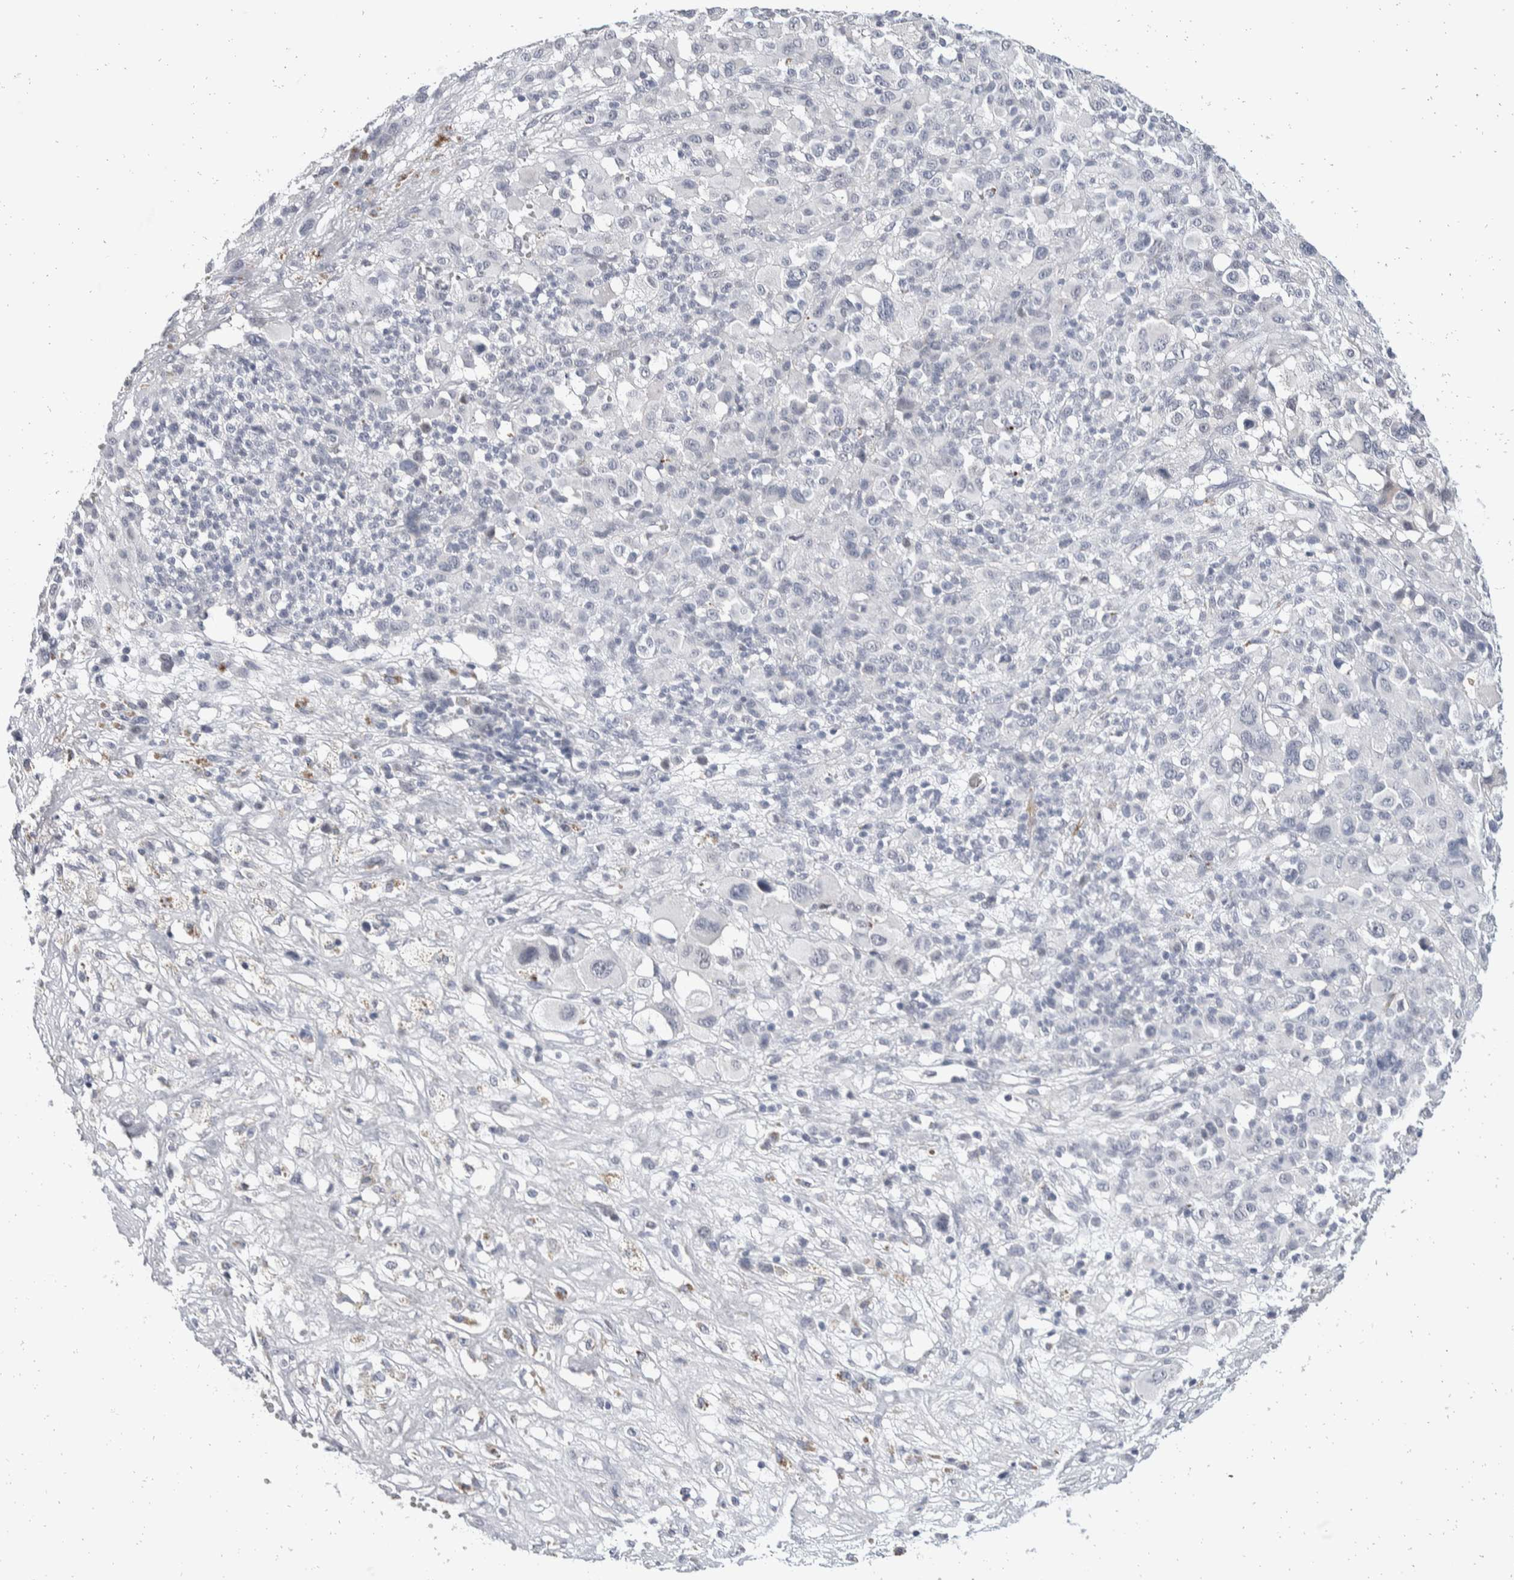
{"staining": {"intensity": "negative", "quantity": "none", "location": "none"}, "tissue": "melanoma", "cell_type": "Tumor cells", "image_type": "cancer", "snomed": [{"axis": "morphology", "description": "Malignant melanoma, Metastatic site"}, {"axis": "topography", "description": "Skin"}], "caption": "DAB immunohistochemical staining of human malignant melanoma (metastatic site) displays no significant positivity in tumor cells.", "gene": "CATSPERD", "patient": {"sex": "female", "age": 74}}